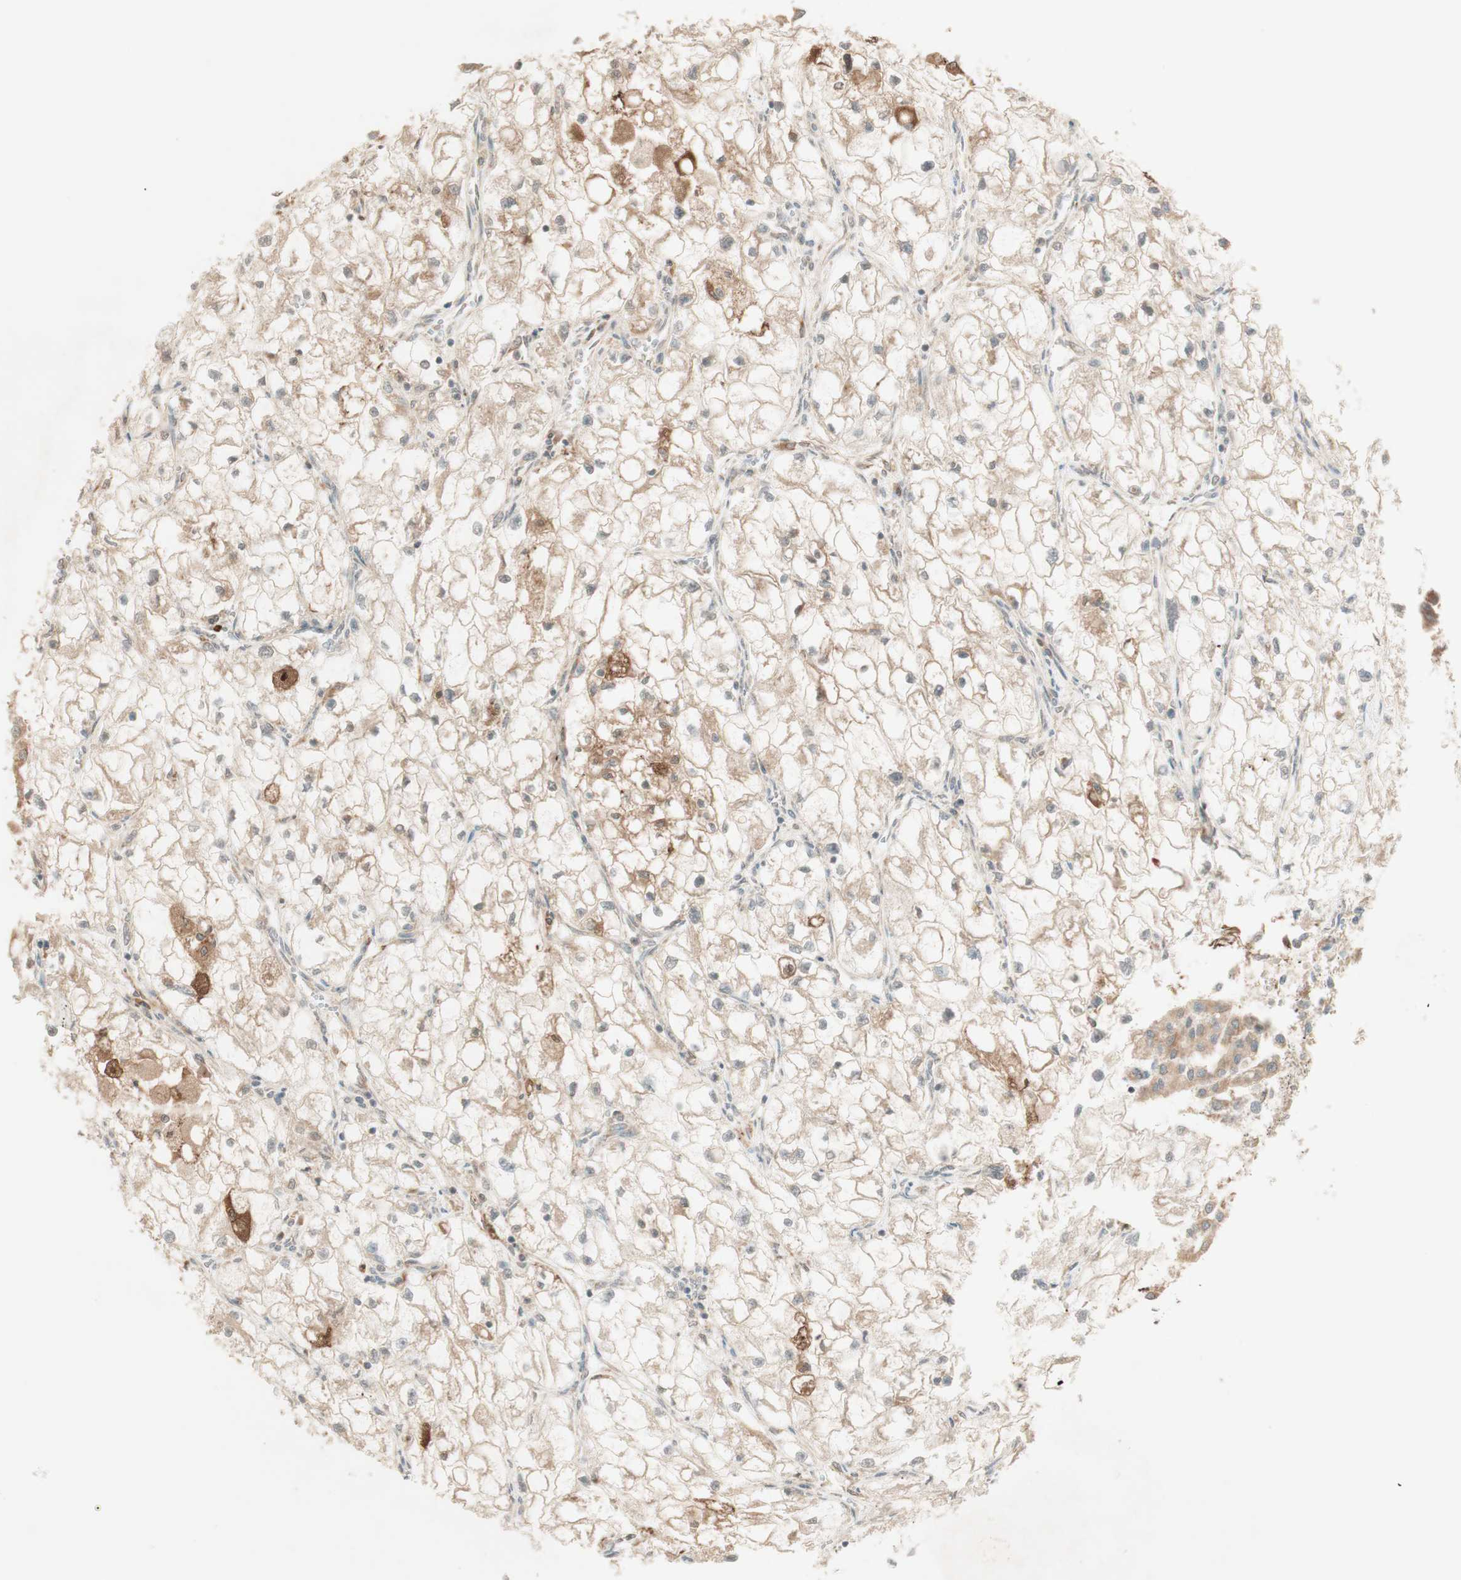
{"staining": {"intensity": "moderate", "quantity": ">75%", "location": "cytoplasmic/membranous"}, "tissue": "renal cancer", "cell_type": "Tumor cells", "image_type": "cancer", "snomed": [{"axis": "morphology", "description": "Adenocarcinoma, NOS"}, {"axis": "topography", "description": "Kidney"}], "caption": "High-magnification brightfield microscopy of renal cancer (adenocarcinoma) stained with DAB (3,3'-diaminobenzidine) (brown) and counterstained with hematoxylin (blue). tumor cells exhibit moderate cytoplasmic/membranous positivity is identified in about>75% of cells.", "gene": "CLCN2", "patient": {"sex": "female", "age": 70}}